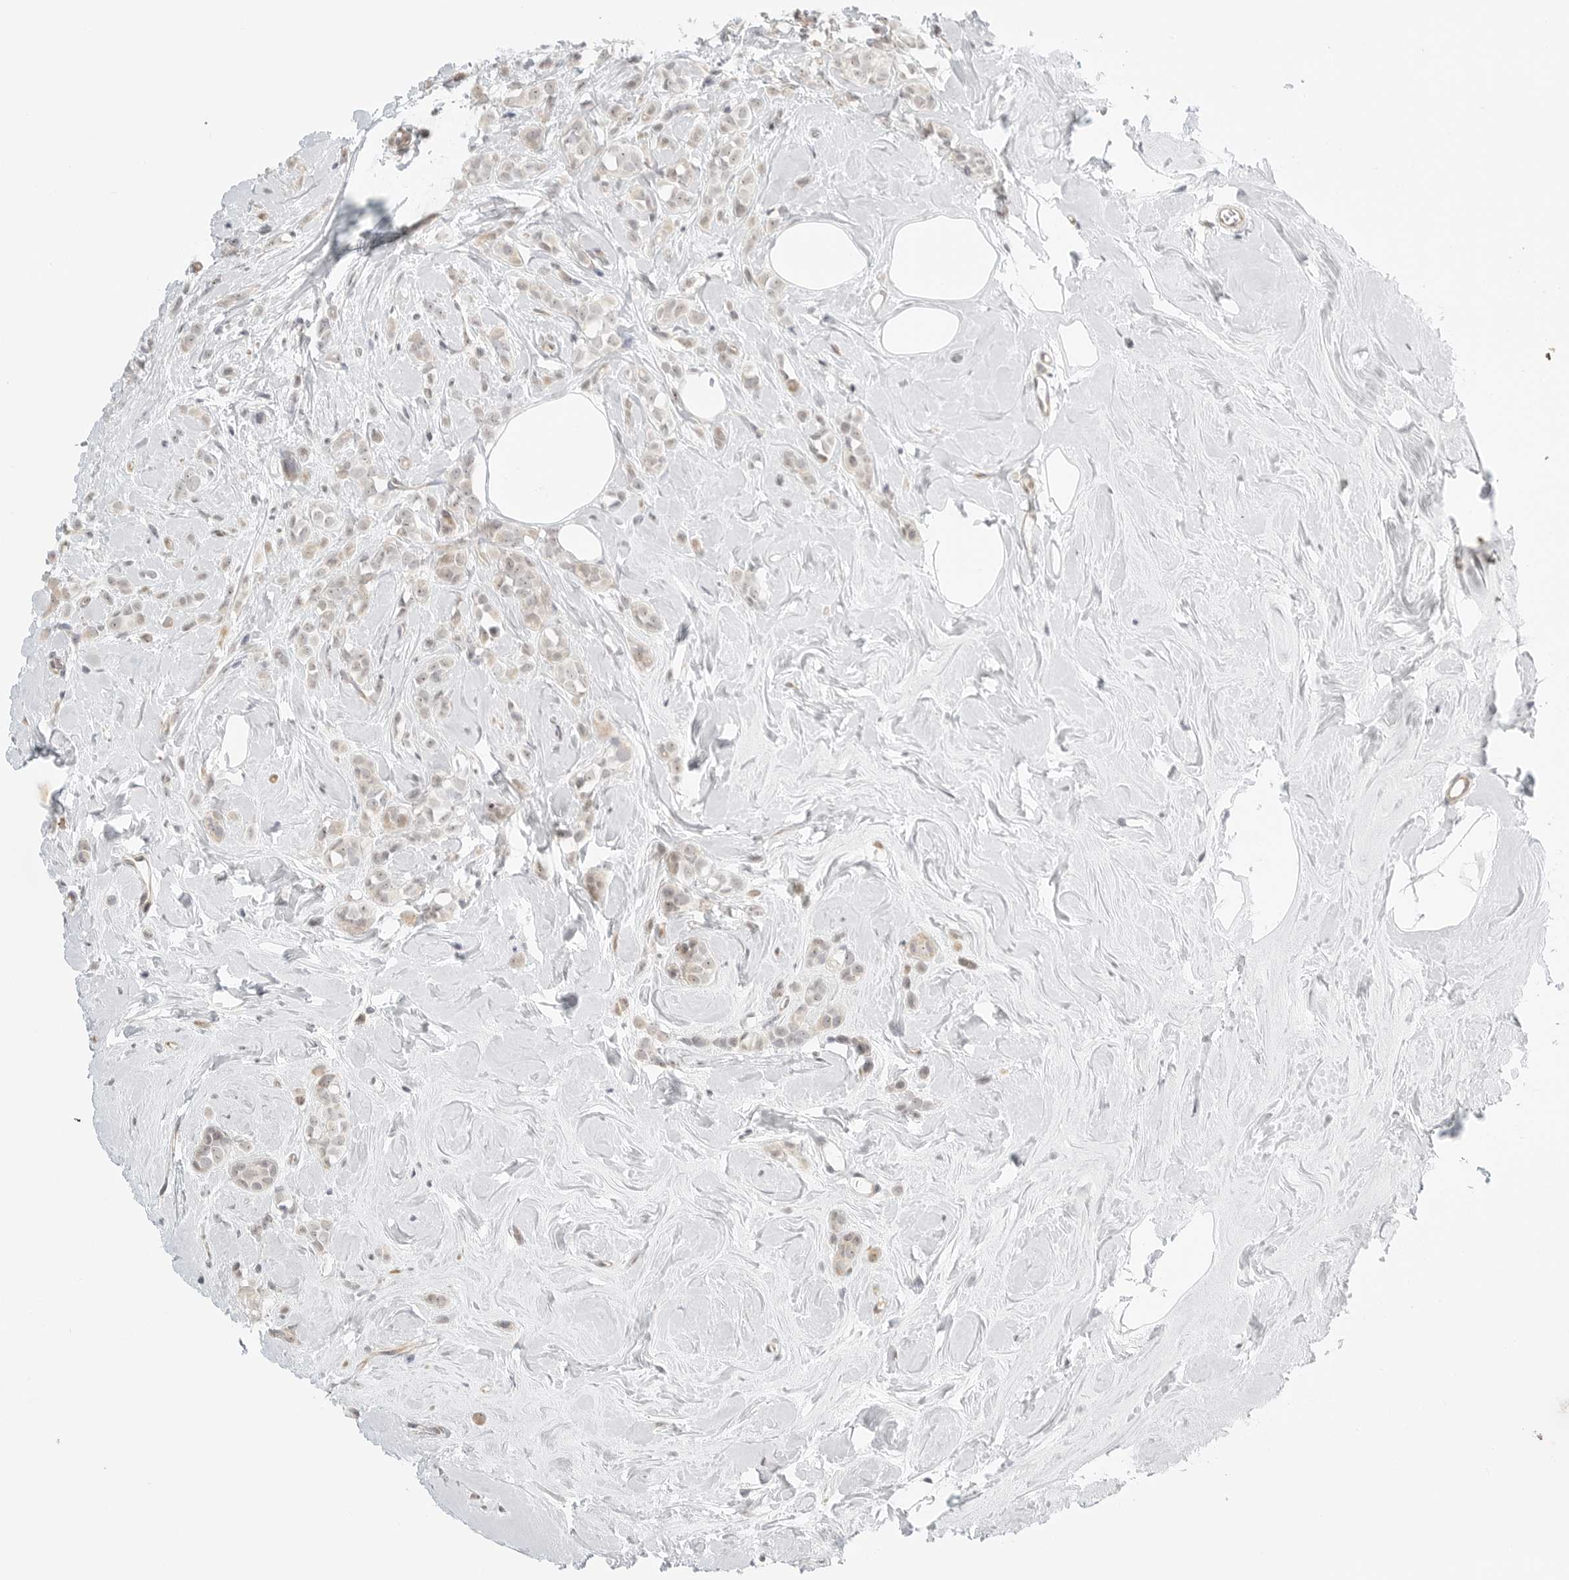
{"staining": {"intensity": "weak", "quantity": "25%-75%", "location": "cytoplasmic/membranous,nuclear"}, "tissue": "breast cancer", "cell_type": "Tumor cells", "image_type": "cancer", "snomed": [{"axis": "morphology", "description": "Lobular carcinoma"}, {"axis": "topography", "description": "Breast"}], "caption": "Breast cancer stained with a protein marker shows weak staining in tumor cells.", "gene": "DSCC1", "patient": {"sex": "female", "age": 47}}